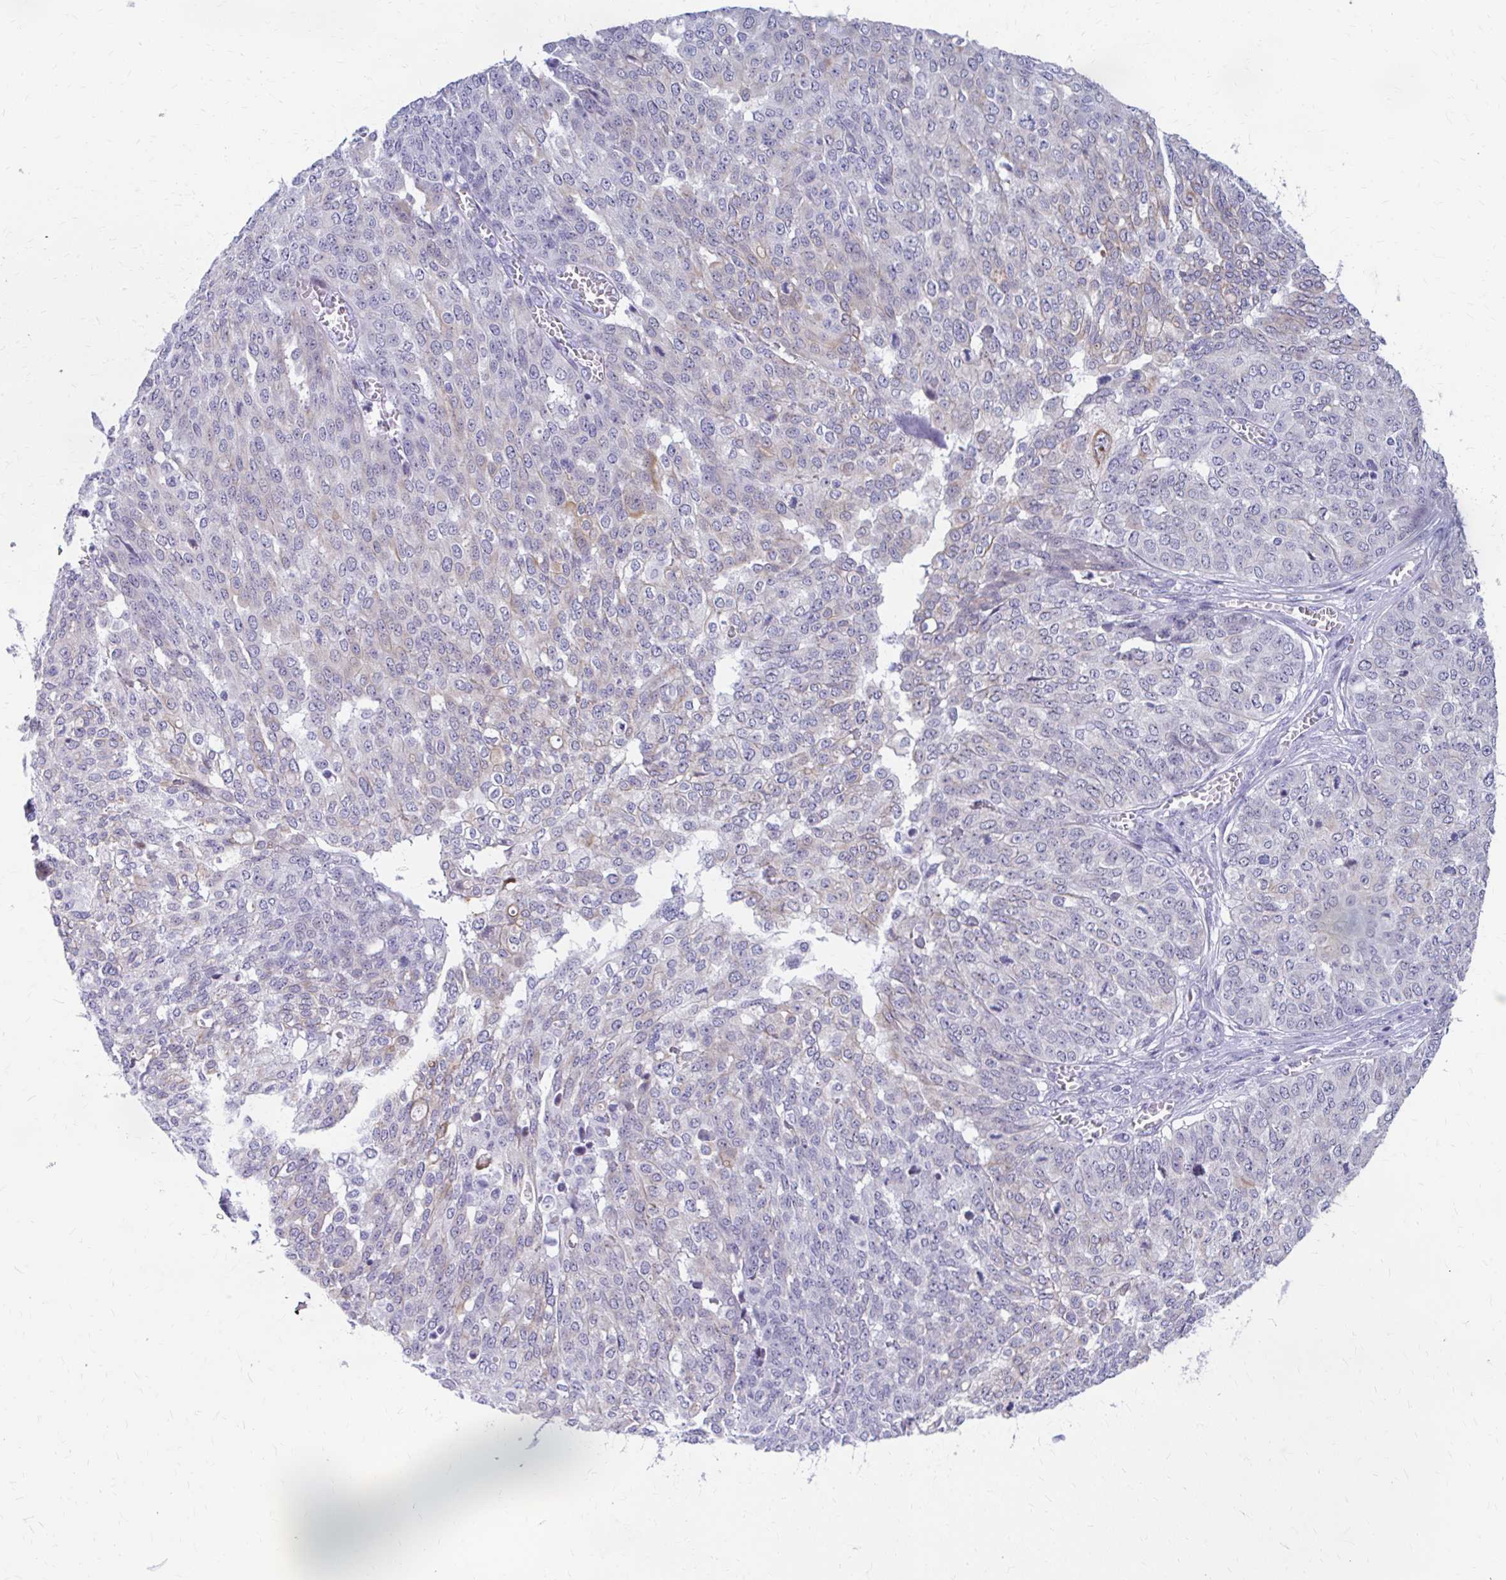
{"staining": {"intensity": "weak", "quantity": "<25%", "location": "cytoplasmic/membranous"}, "tissue": "ovarian cancer", "cell_type": "Tumor cells", "image_type": "cancer", "snomed": [{"axis": "morphology", "description": "Cystadenocarcinoma, serous, NOS"}, {"axis": "topography", "description": "Soft tissue"}, {"axis": "topography", "description": "Ovary"}], "caption": "Tumor cells show no significant expression in serous cystadenocarcinoma (ovarian).", "gene": "RGS16", "patient": {"sex": "female", "age": 57}}